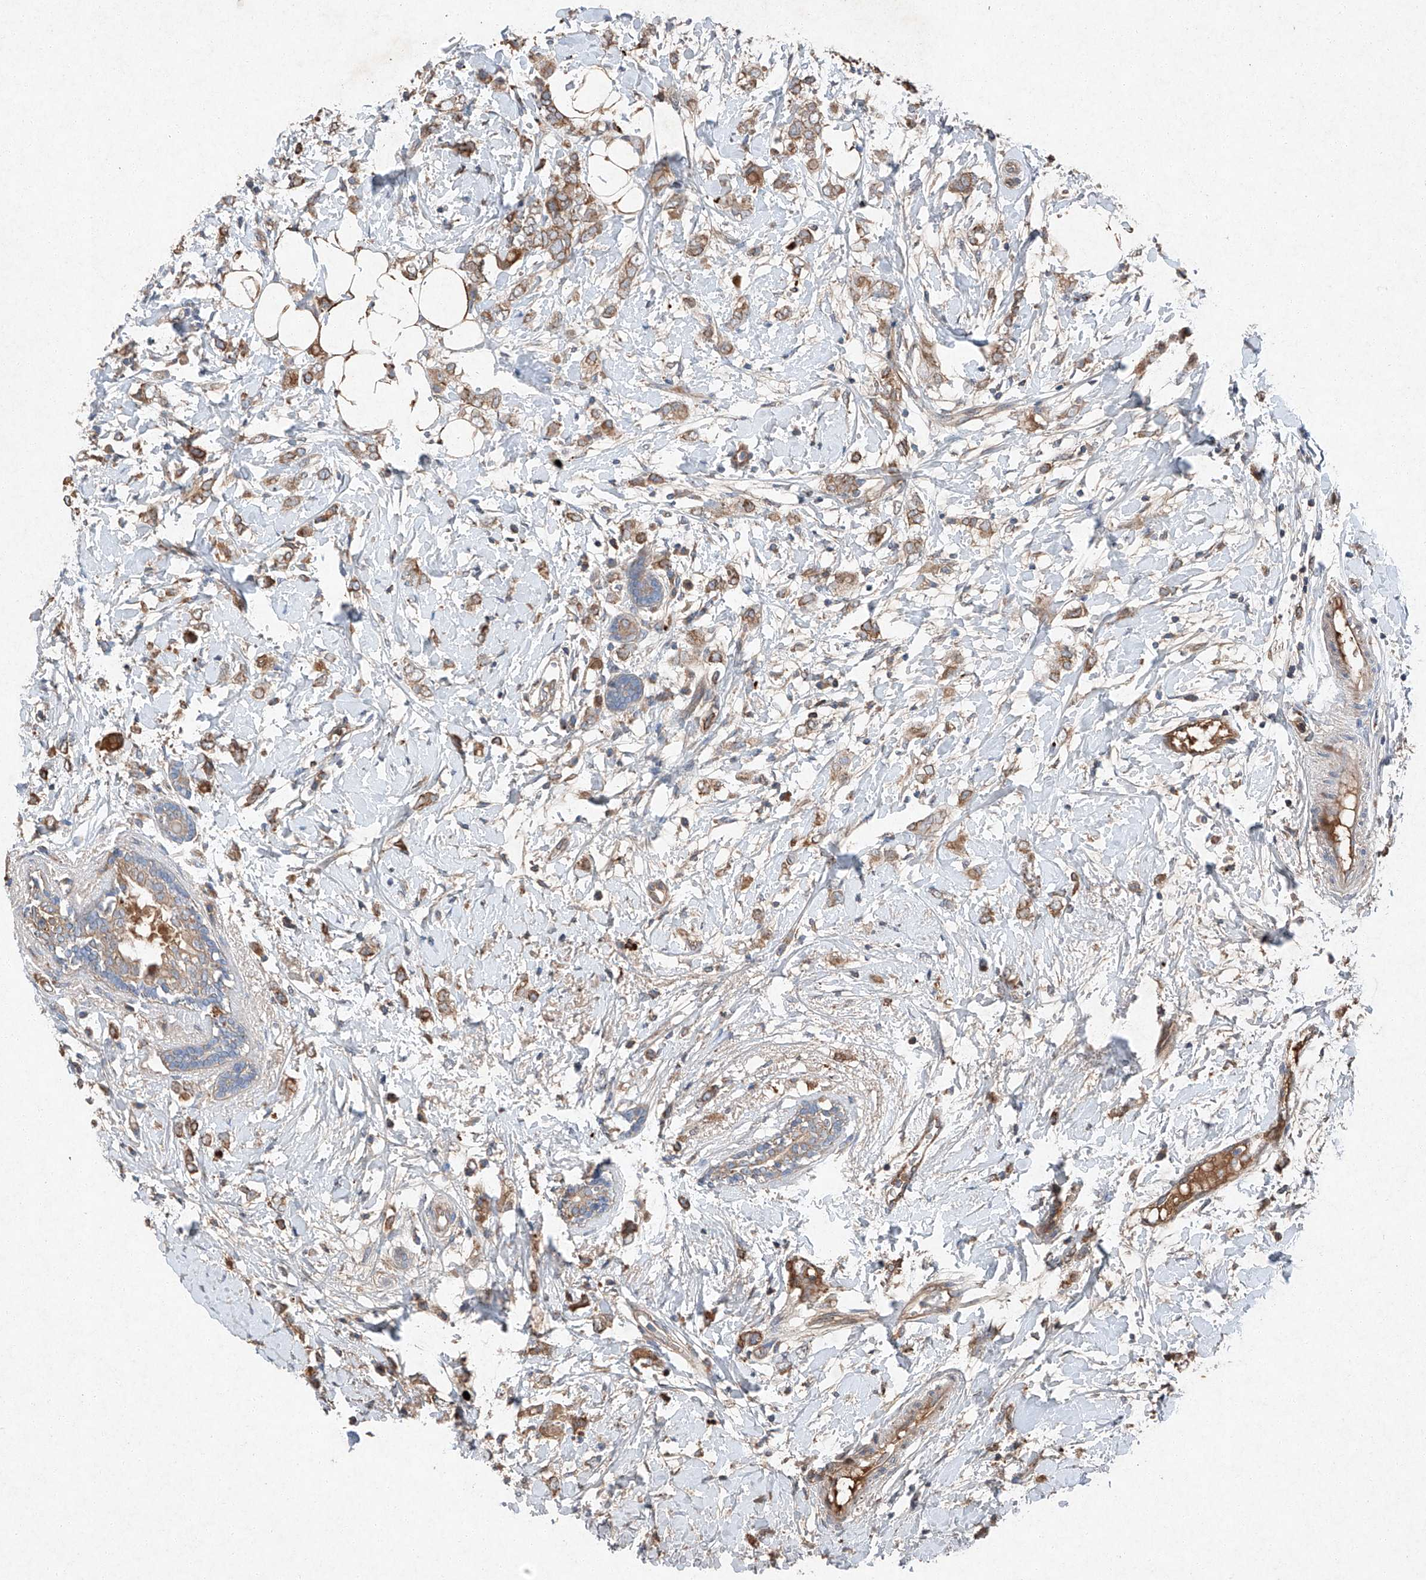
{"staining": {"intensity": "moderate", "quantity": ">75%", "location": "cytoplasmic/membranous"}, "tissue": "breast cancer", "cell_type": "Tumor cells", "image_type": "cancer", "snomed": [{"axis": "morphology", "description": "Normal tissue, NOS"}, {"axis": "morphology", "description": "Lobular carcinoma"}, {"axis": "topography", "description": "Breast"}], "caption": "Breast lobular carcinoma stained with IHC reveals moderate cytoplasmic/membranous expression in approximately >75% of tumor cells.", "gene": "RUSC1", "patient": {"sex": "female", "age": 47}}